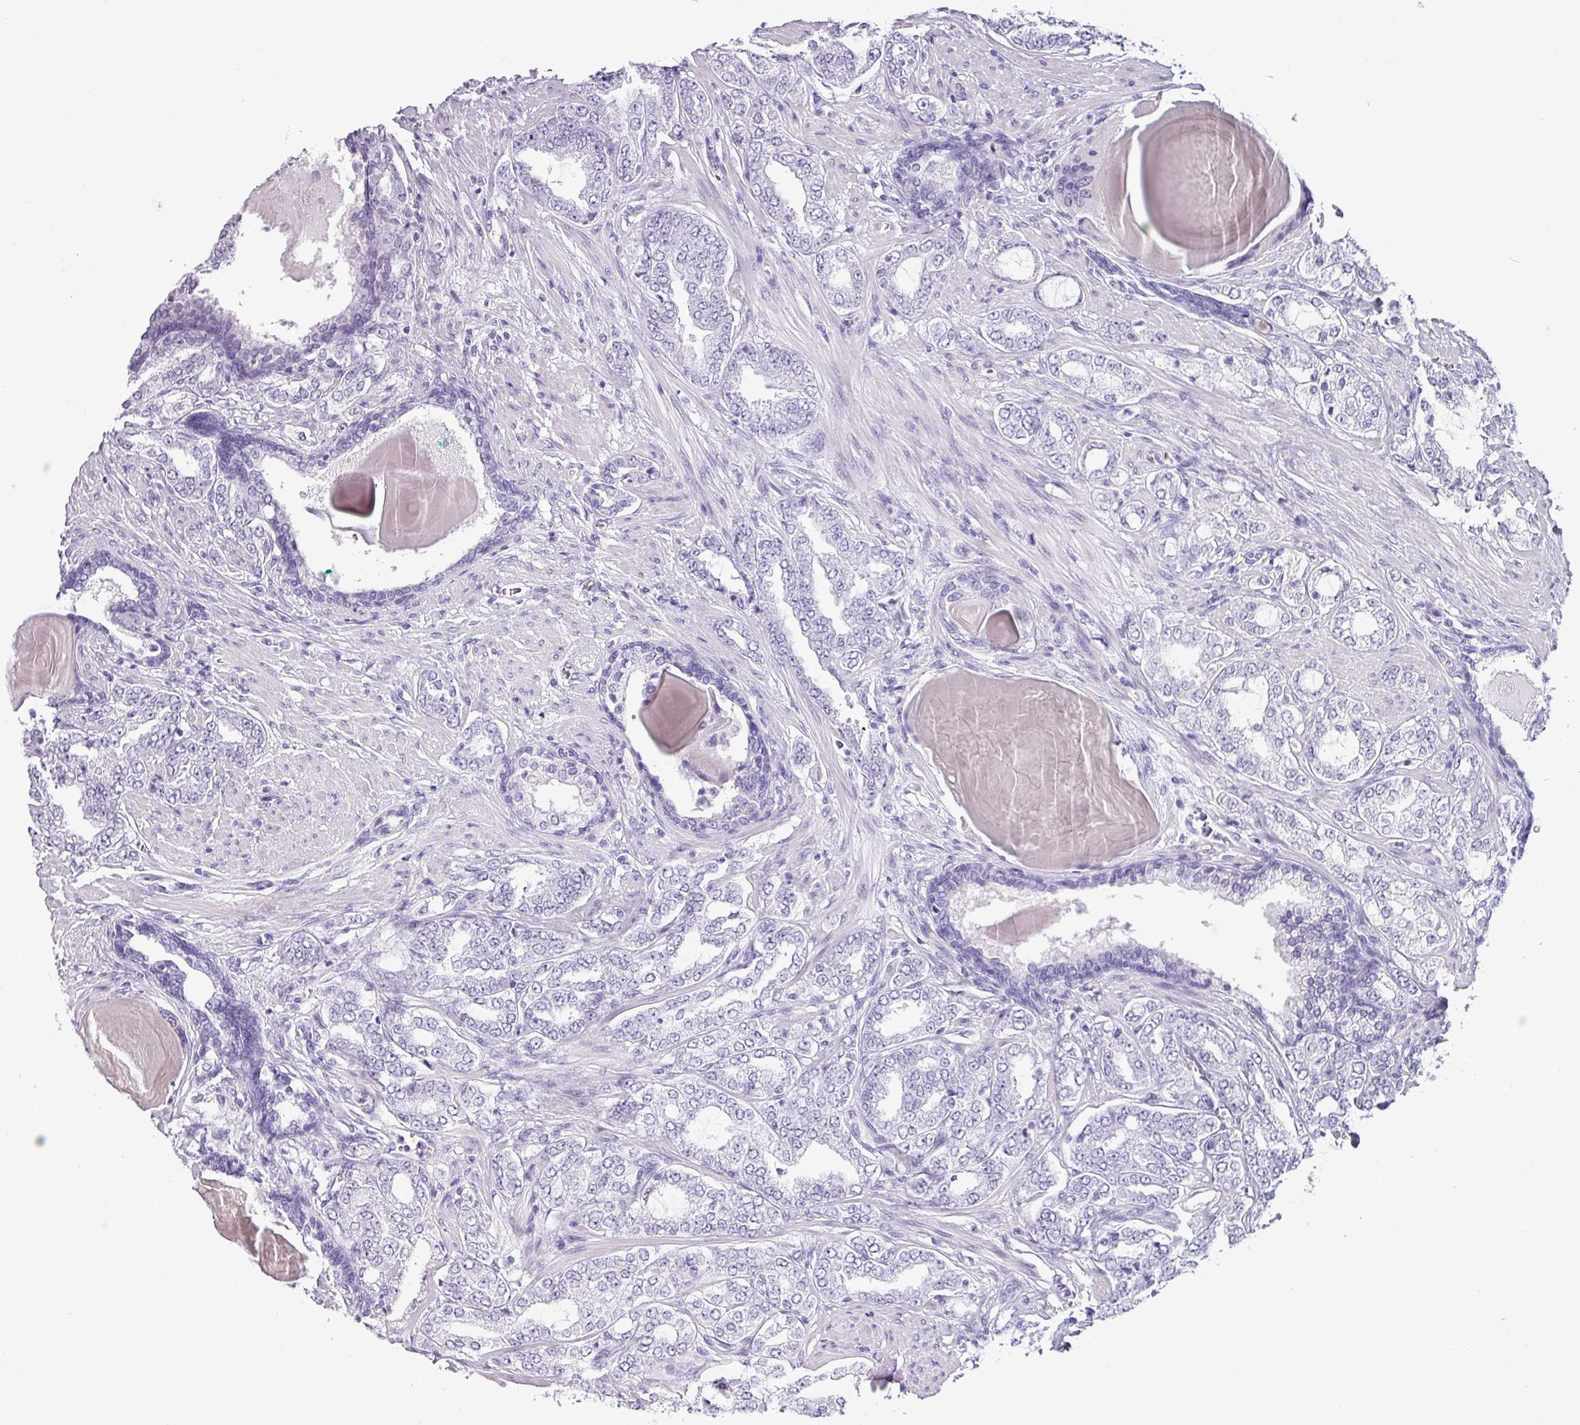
{"staining": {"intensity": "negative", "quantity": "none", "location": "none"}, "tissue": "prostate cancer", "cell_type": "Tumor cells", "image_type": "cancer", "snomed": [{"axis": "morphology", "description": "Adenocarcinoma, High grade"}, {"axis": "topography", "description": "Prostate"}], "caption": "Immunohistochemistry (IHC) image of neoplastic tissue: human prostate cancer (adenocarcinoma (high-grade)) stained with DAB shows no significant protein staining in tumor cells.", "gene": "CRYBB2", "patient": {"sex": "male", "age": 64}}